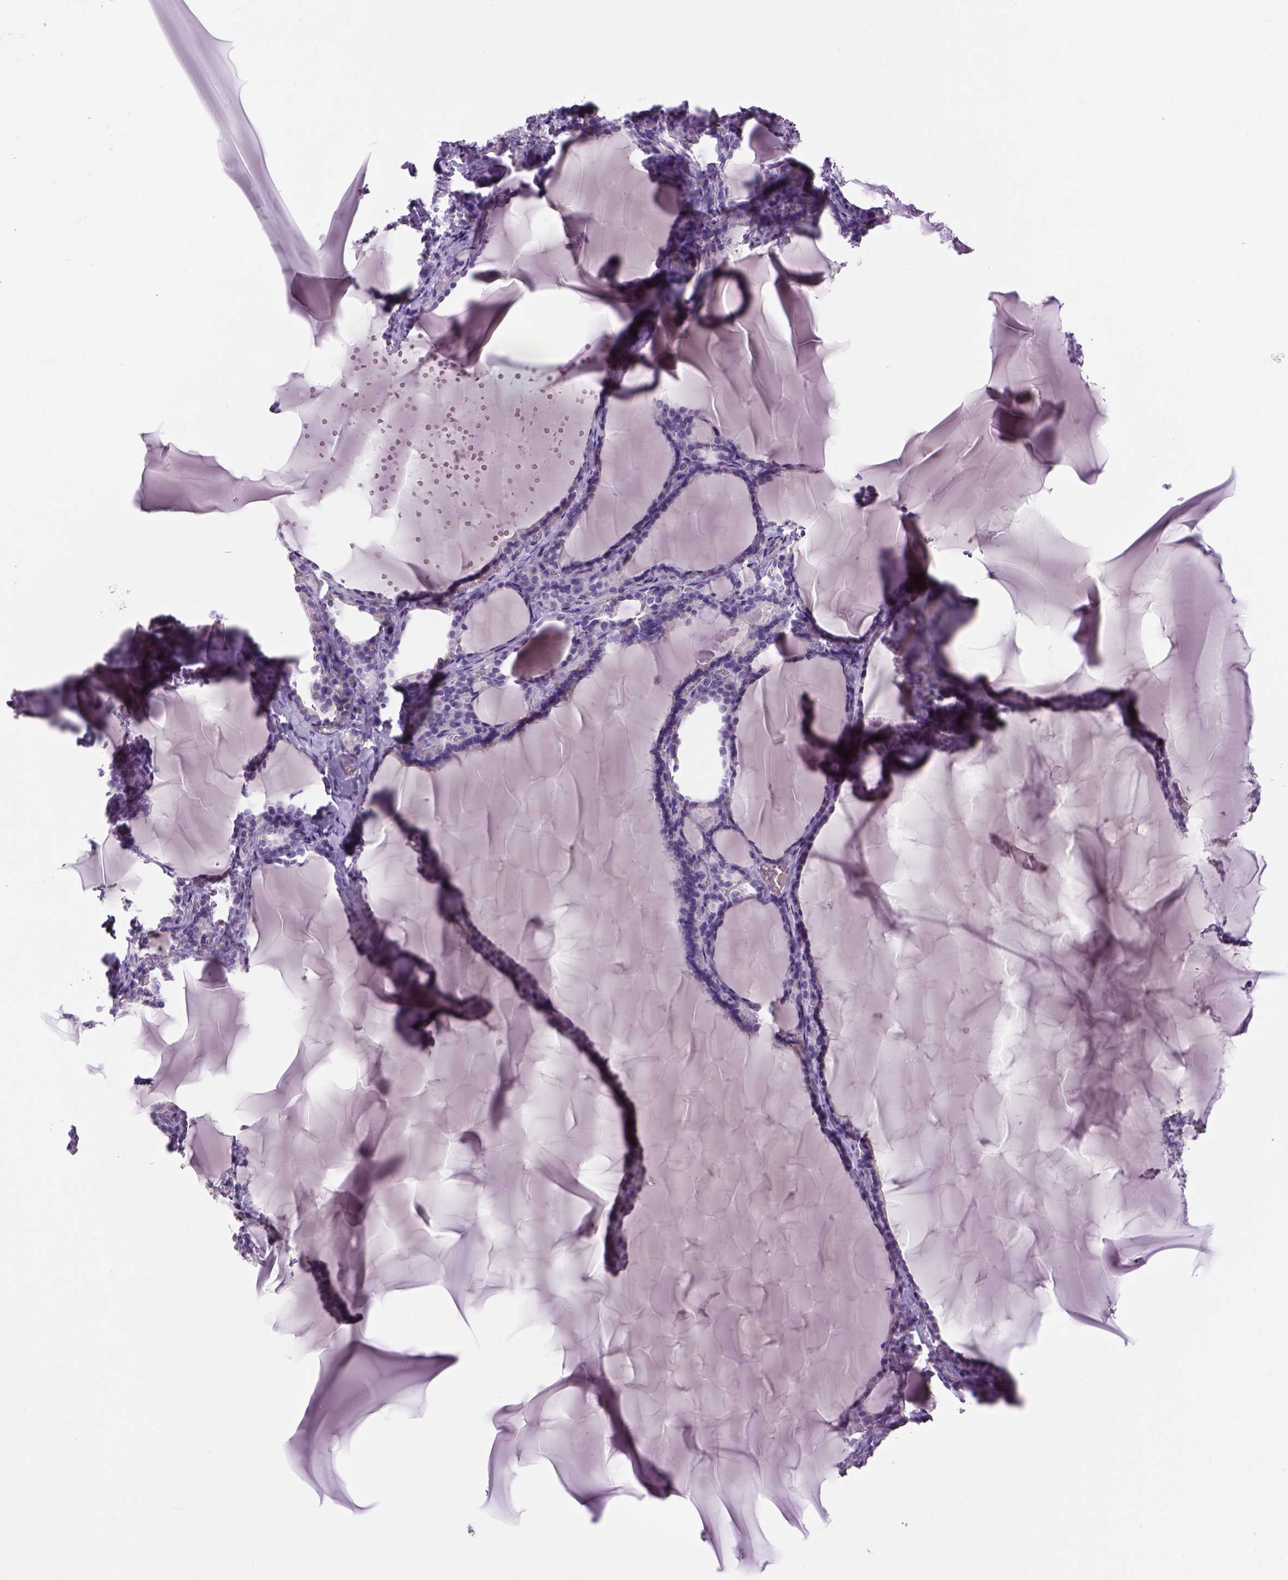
{"staining": {"intensity": "negative", "quantity": "none", "location": "none"}, "tissue": "thyroid gland", "cell_type": "Glandular cells", "image_type": "normal", "snomed": [{"axis": "morphology", "description": "Normal tissue, NOS"}, {"axis": "morphology", "description": "Hyperplasia, NOS"}, {"axis": "topography", "description": "Thyroid gland"}], "caption": "There is no significant staining in glandular cells of thyroid gland.", "gene": "DBH", "patient": {"sex": "female", "age": 27}}